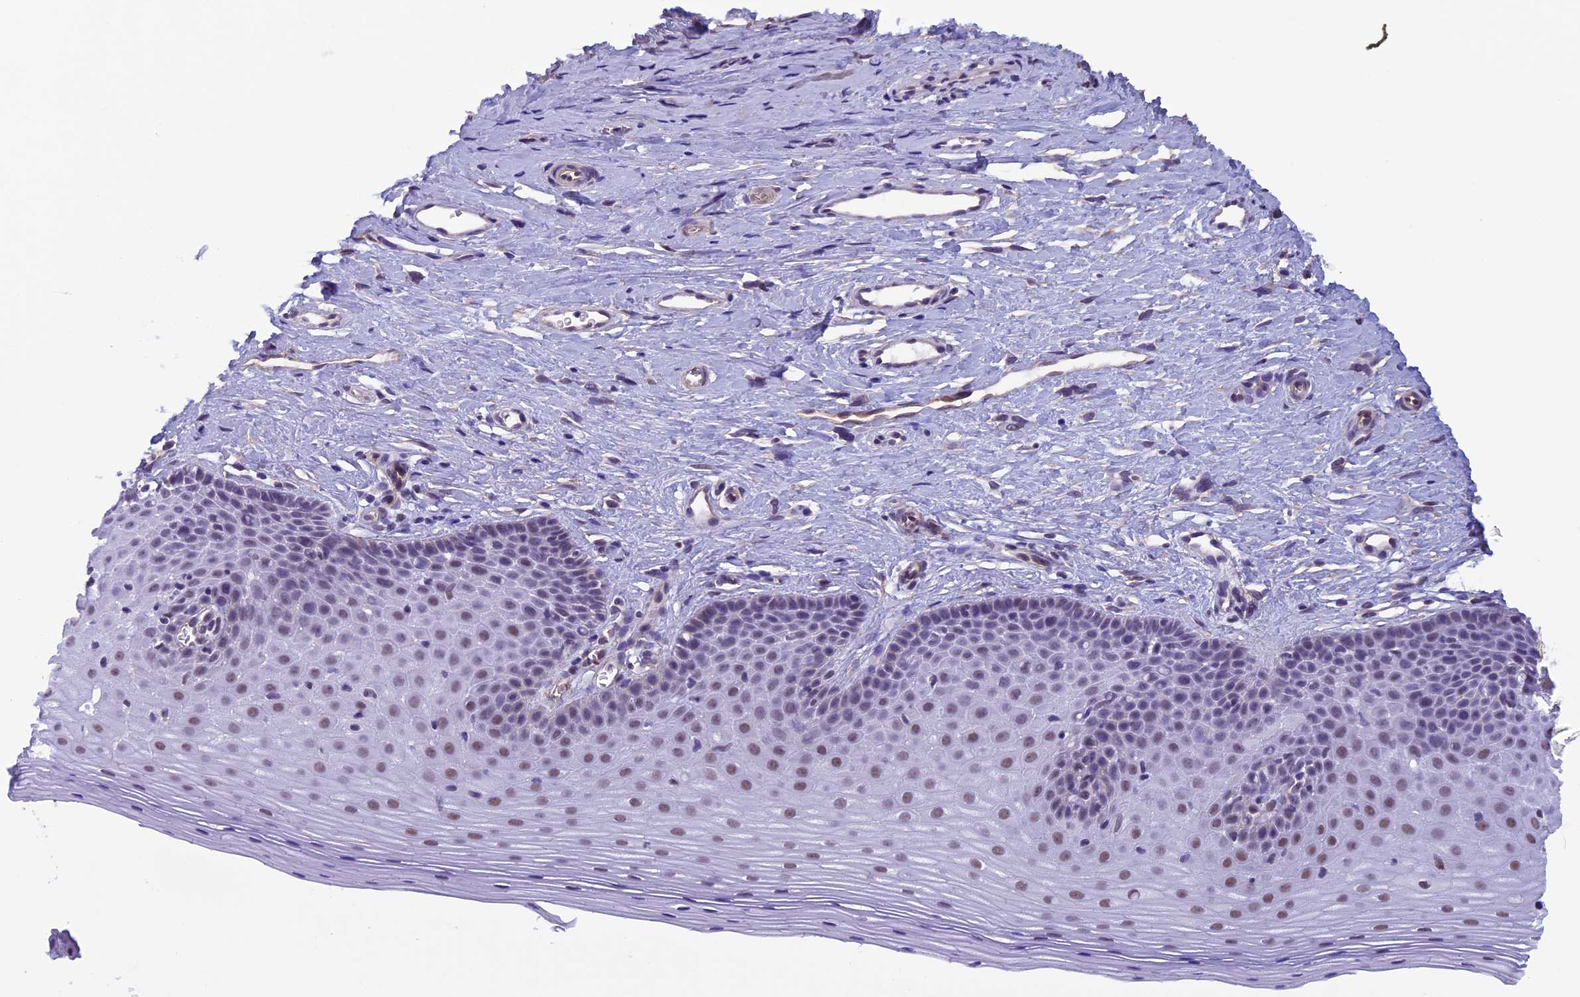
{"staining": {"intensity": "negative", "quantity": "none", "location": "none"}, "tissue": "cervix", "cell_type": "Glandular cells", "image_type": "normal", "snomed": [{"axis": "morphology", "description": "Normal tissue, NOS"}, {"axis": "topography", "description": "Cervix"}], "caption": "Immunohistochemistry histopathology image of benign cervix: cervix stained with DAB displays no significant protein staining in glandular cells.", "gene": "NIPBL", "patient": {"sex": "female", "age": 36}}